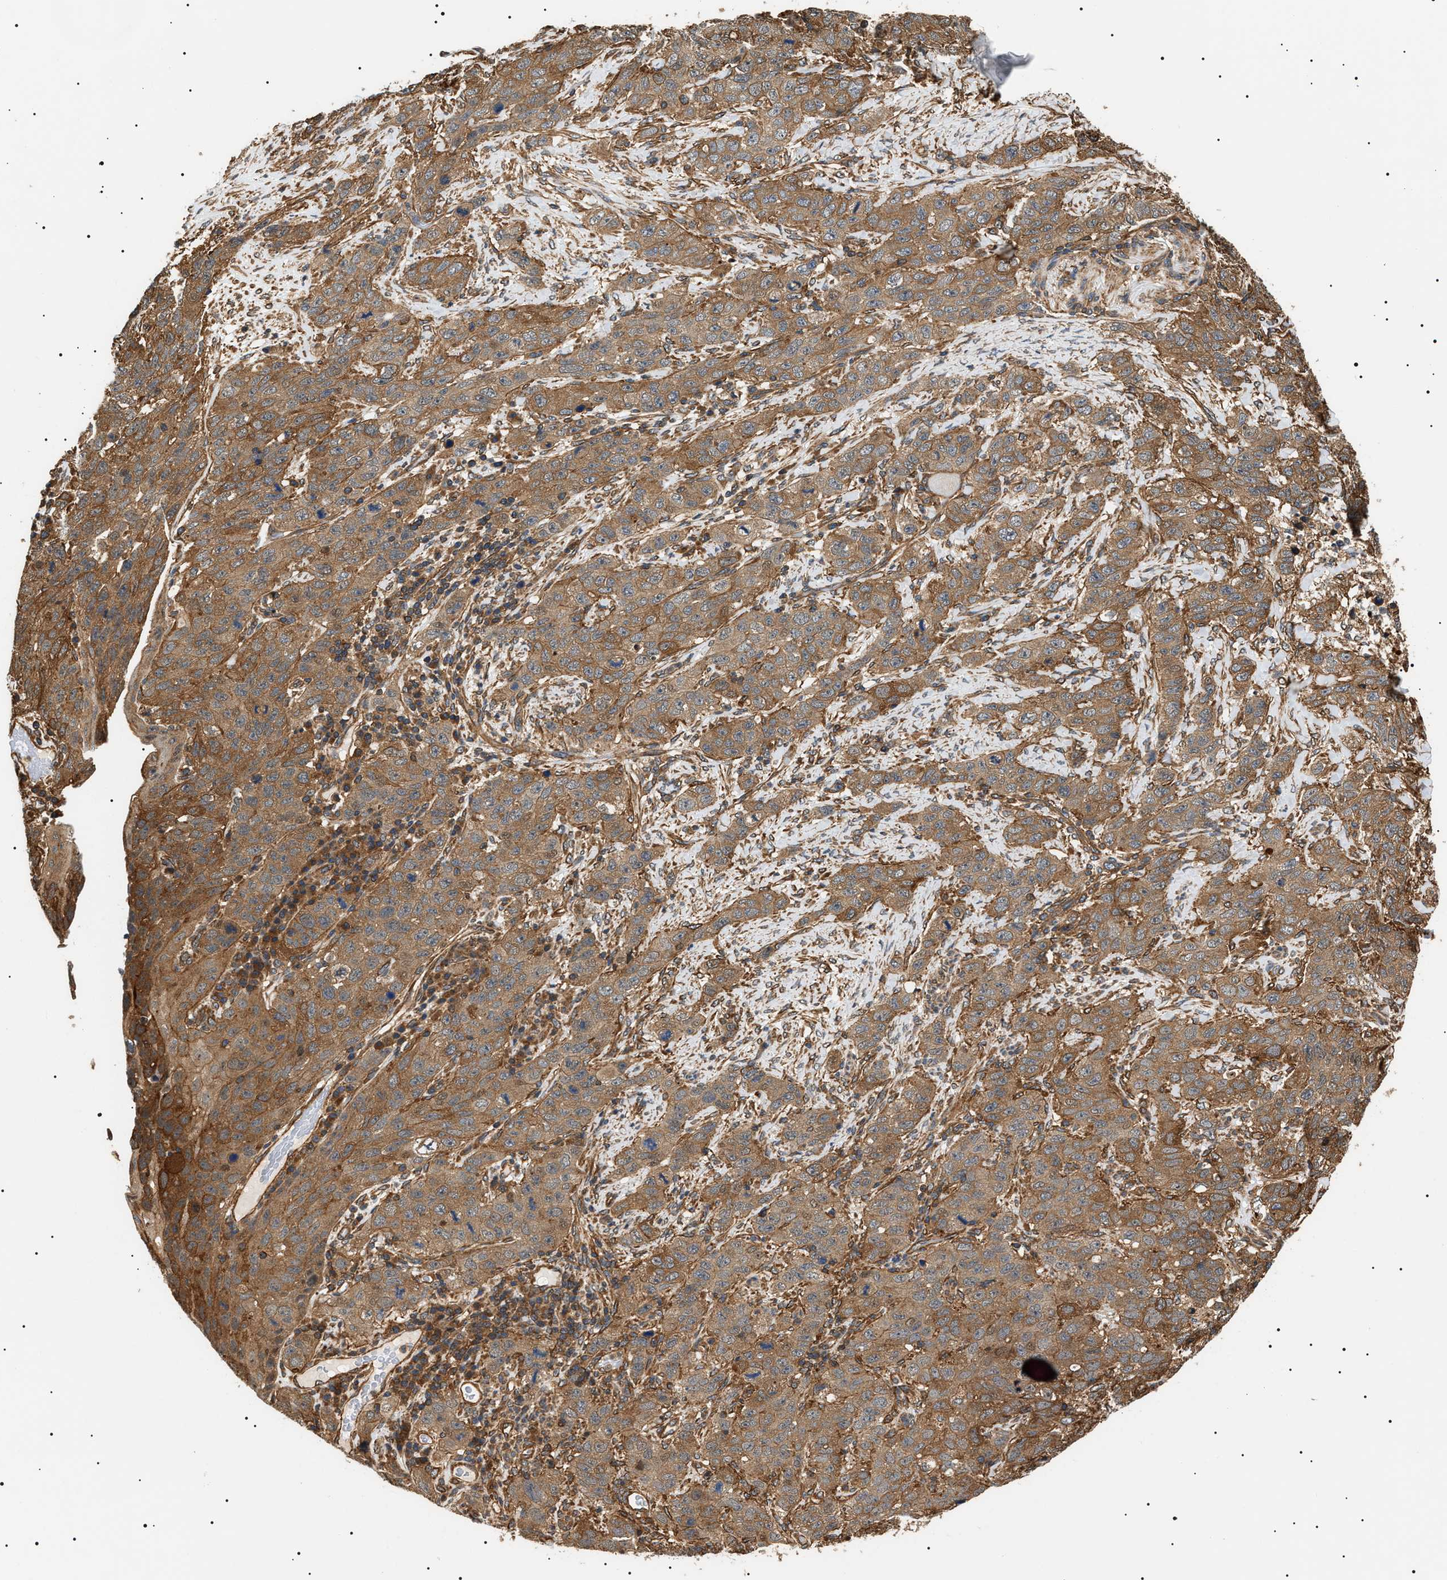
{"staining": {"intensity": "weak", "quantity": ">75%", "location": "cytoplasmic/membranous"}, "tissue": "stomach cancer", "cell_type": "Tumor cells", "image_type": "cancer", "snomed": [{"axis": "morphology", "description": "Adenocarcinoma, NOS"}, {"axis": "topography", "description": "Stomach"}], "caption": "The photomicrograph shows immunohistochemical staining of adenocarcinoma (stomach). There is weak cytoplasmic/membranous staining is identified in about >75% of tumor cells.", "gene": "SH3GLB2", "patient": {"sex": "male", "age": 48}}